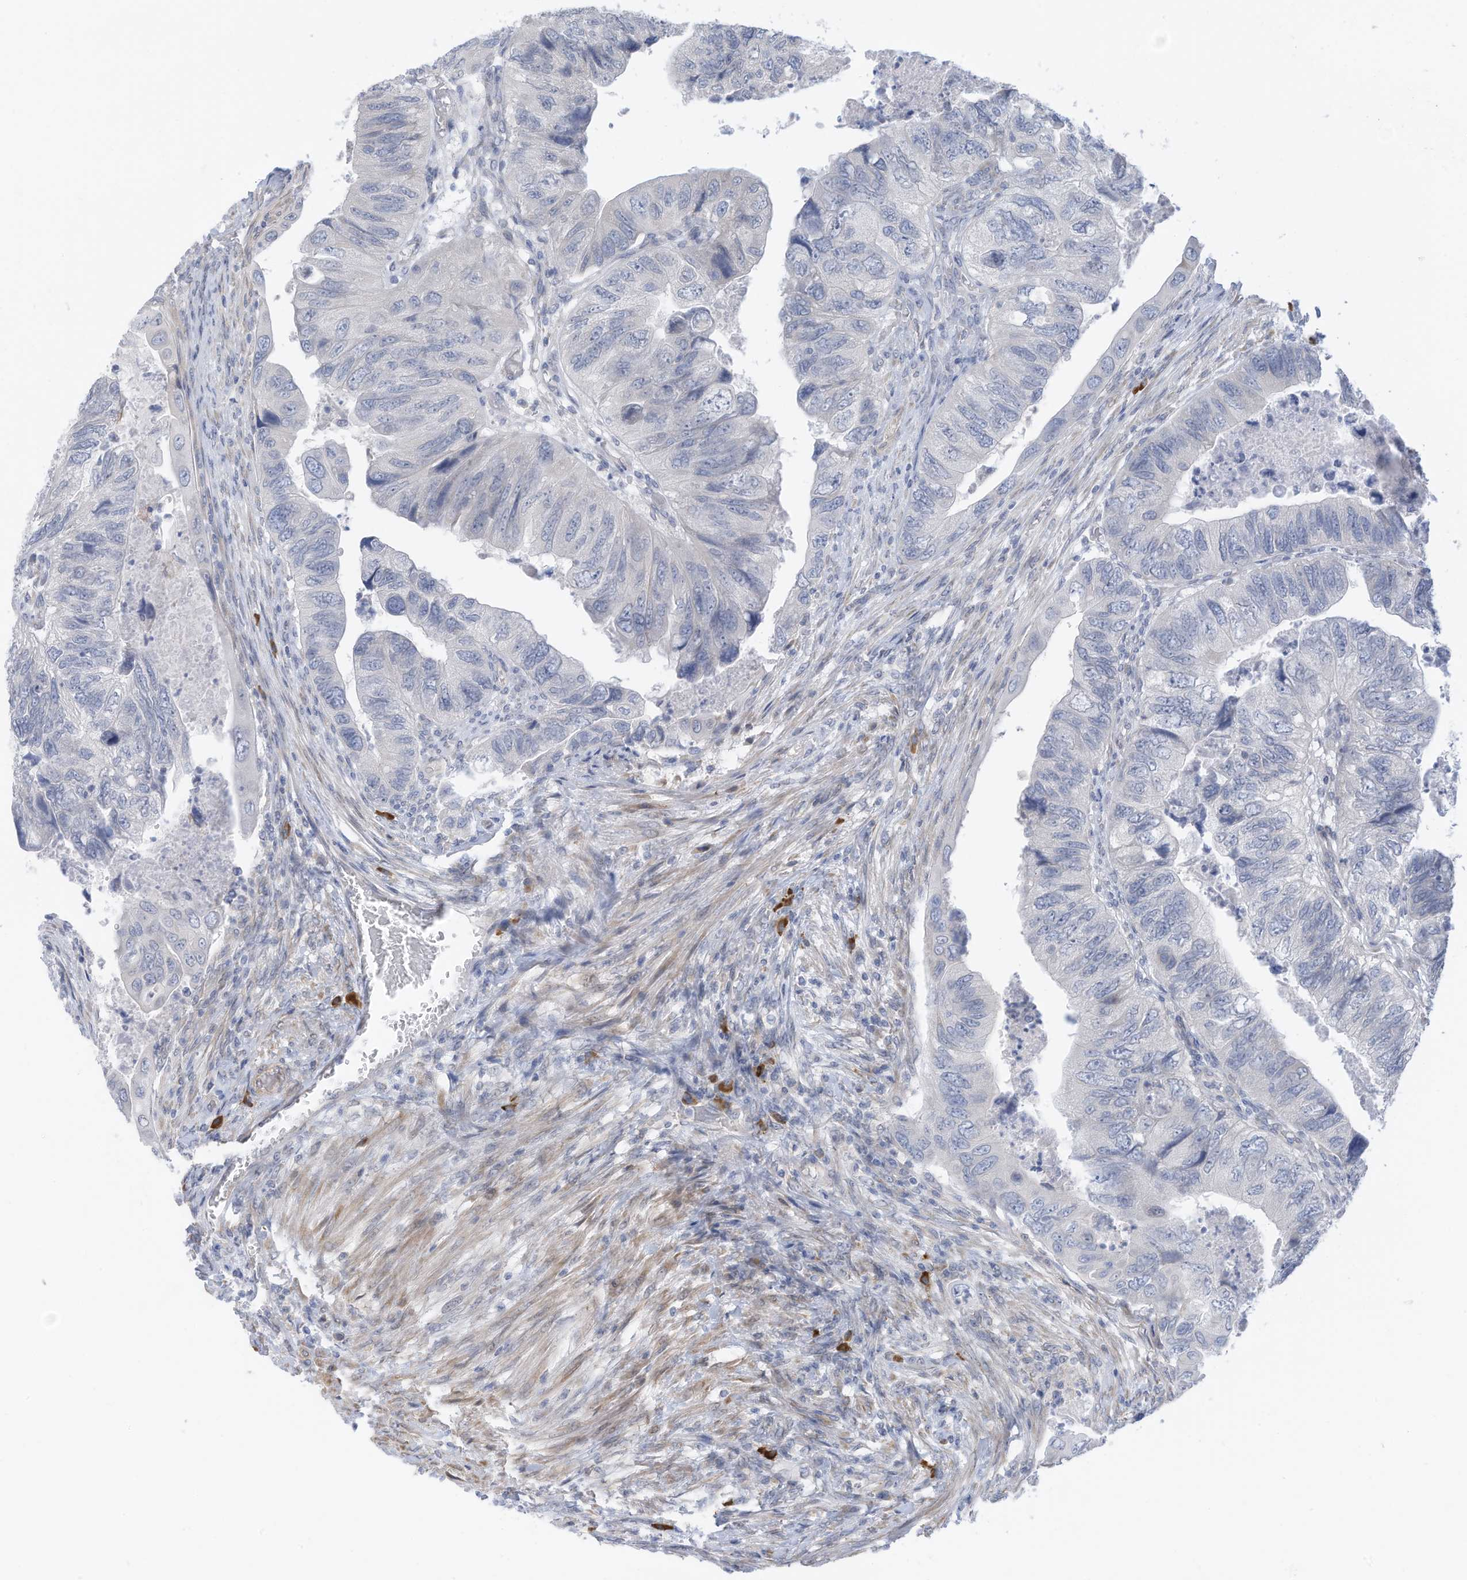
{"staining": {"intensity": "negative", "quantity": "none", "location": "none"}, "tissue": "colorectal cancer", "cell_type": "Tumor cells", "image_type": "cancer", "snomed": [{"axis": "morphology", "description": "Adenocarcinoma, NOS"}, {"axis": "topography", "description": "Rectum"}], "caption": "Human colorectal cancer (adenocarcinoma) stained for a protein using immunohistochemistry (IHC) exhibits no staining in tumor cells.", "gene": "ZNF292", "patient": {"sex": "male", "age": 63}}